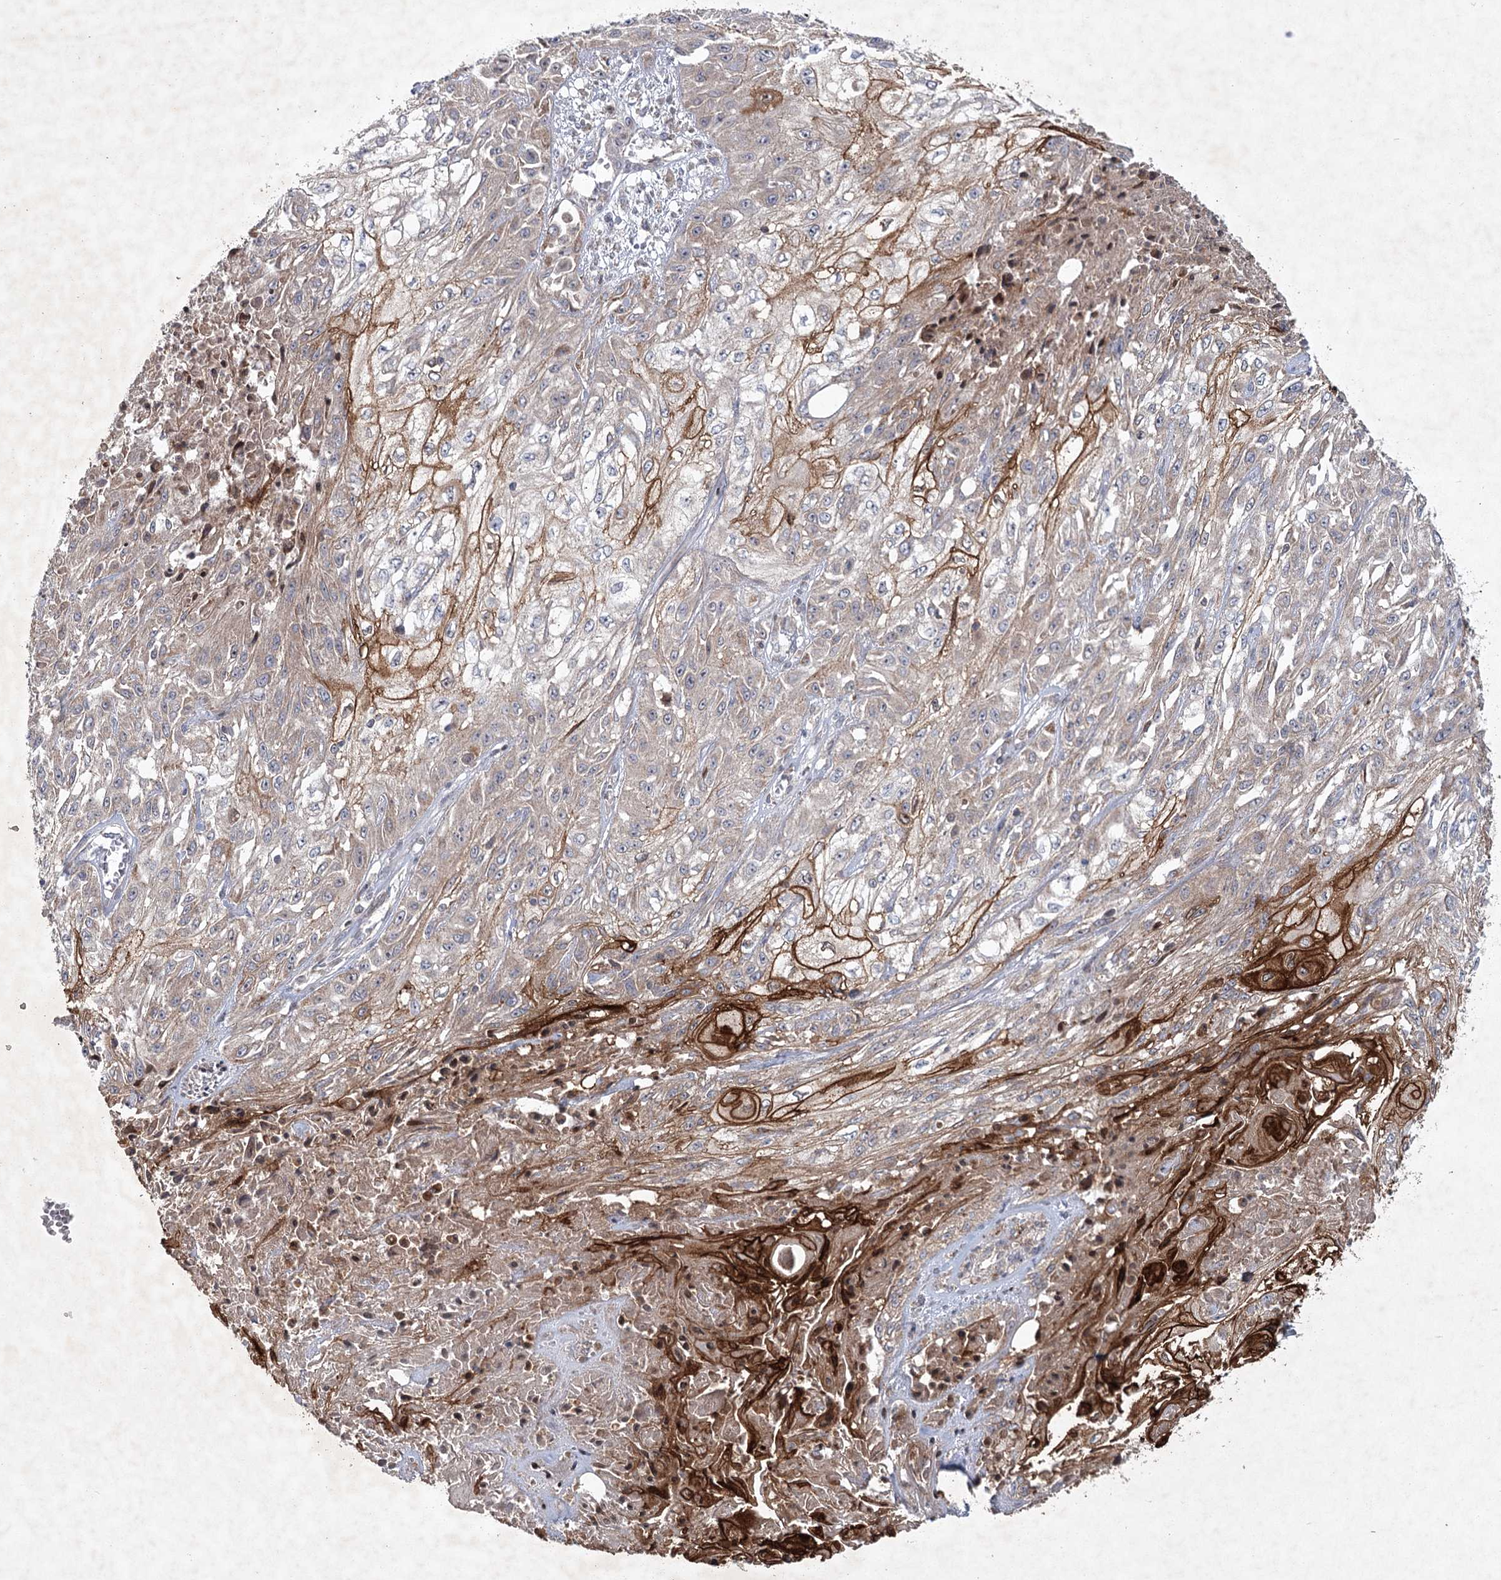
{"staining": {"intensity": "strong", "quantity": "<25%", "location": "cytoplasmic/membranous"}, "tissue": "skin cancer", "cell_type": "Tumor cells", "image_type": "cancer", "snomed": [{"axis": "morphology", "description": "Squamous cell carcinoma, NOS"}, {"axis": "morphology", "description": "Squamous cell carcinoma, metastatic, NOS"}, {"axis": "topography", "description": "Skin"}, {"axis": "topography", "description": "Lymph node"}], "caption": "Strong cytoplasmic/membranous protein staining is appreciated in about <25% of tumor cells in skin cancer.", "gene": "MAP3K13", "patient": {"sex": "male", "age": 75}}